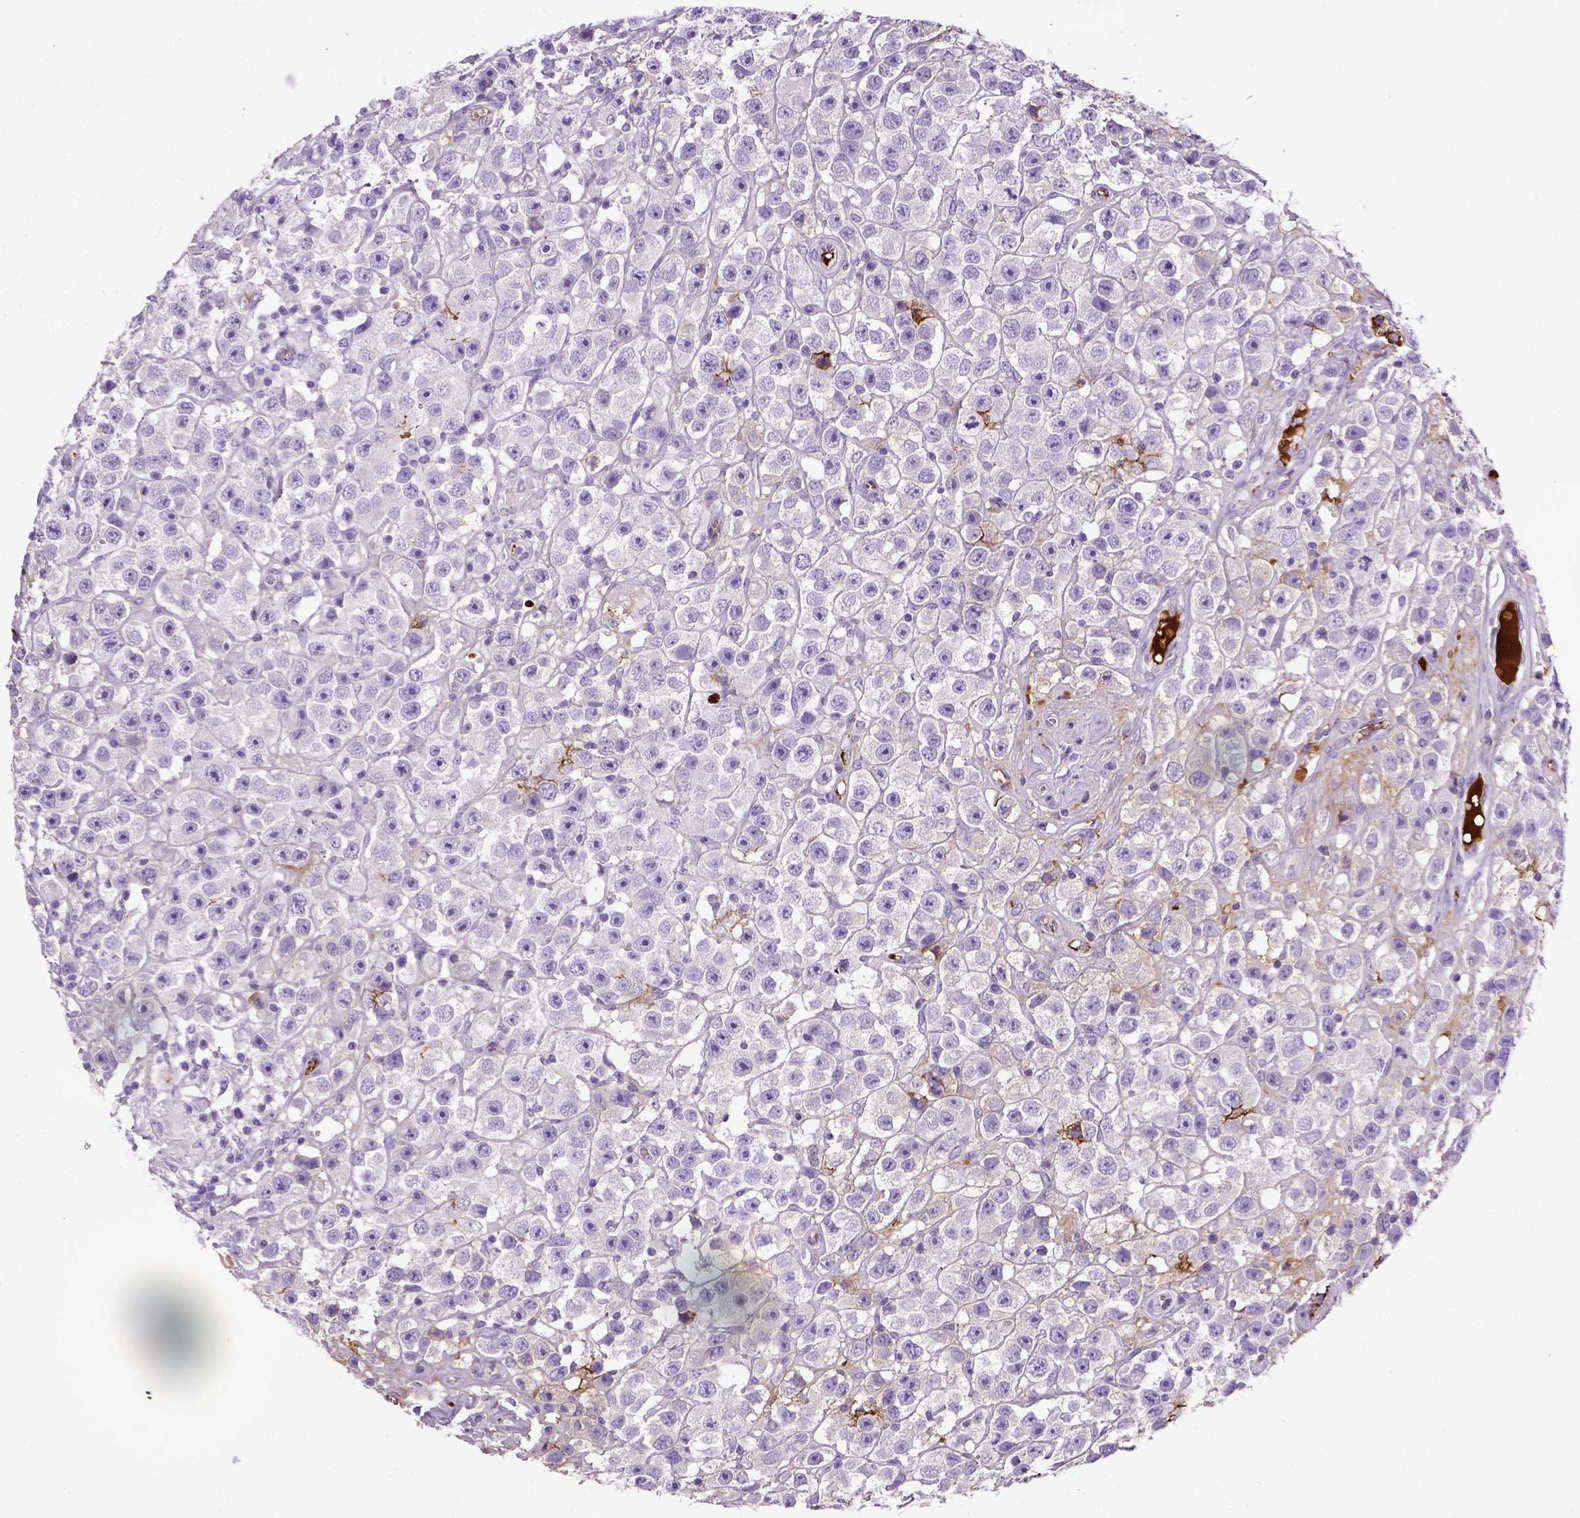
{"staining": {"intensity": "weak", "quantity": "25%-75%", "location": "cytoplasmic/membranous"}, "tissue": "testis cancer", "cell_type": "Tumor cells", "image_type": "cancer", "snomed": [{"axis": "morphology", "description": "Seminoma, NOS"}, {"axis": "topography", "description": "Testis"}], "caption": "Immunohistochemical staining of testis cancer (seminoma) displays weak cytoplasmic/membranous protein staining in approximately 25%-75% of tumor cells.", "gene": "ADAMTS8", "patient": {"sex": "male", "age": 45}}